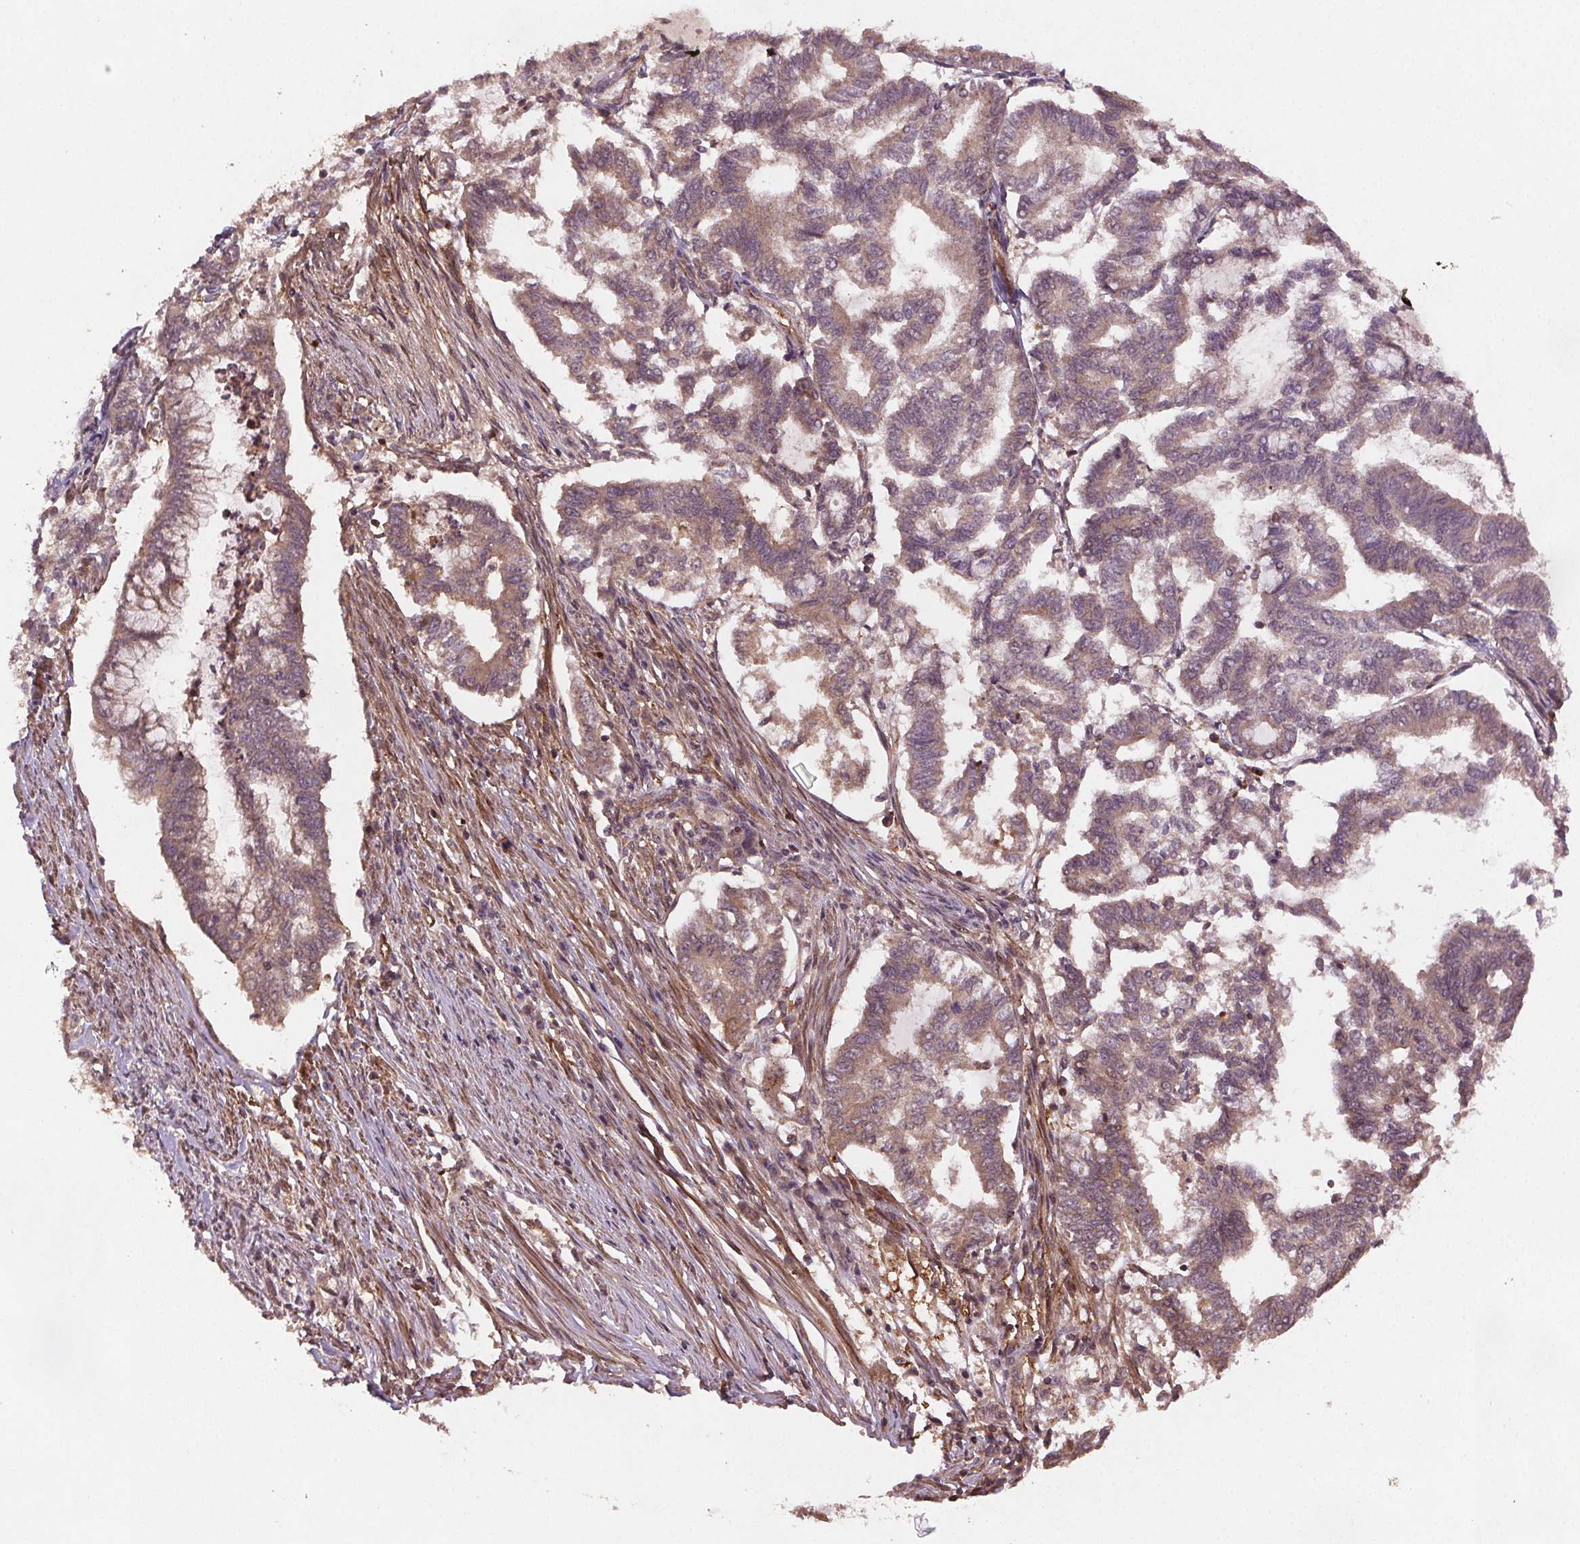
{"staining": {"intensity": "weak", "quantity": "25%-75%", "location": "cytoplasmic/membranous"}, "tissue": "endometrial cancer", "cell_type": "Tumor cells", "image_type": "cancer", "snomed": [{"axis": "morphology", "description": "Adenocarcinoma, NOS"}, {"axis": "topography", "description": "Endometrium"}], "caption": "A high-resolution histopathology image shows IHC staining of endometrial cancer (adenocarcinoma), which shows weak cytoplasmic/membranous expression in approximately 25%-75% of tumor cells.", "gene": "SEC14L2", "patient": {"sex": "female", "age": 79}}